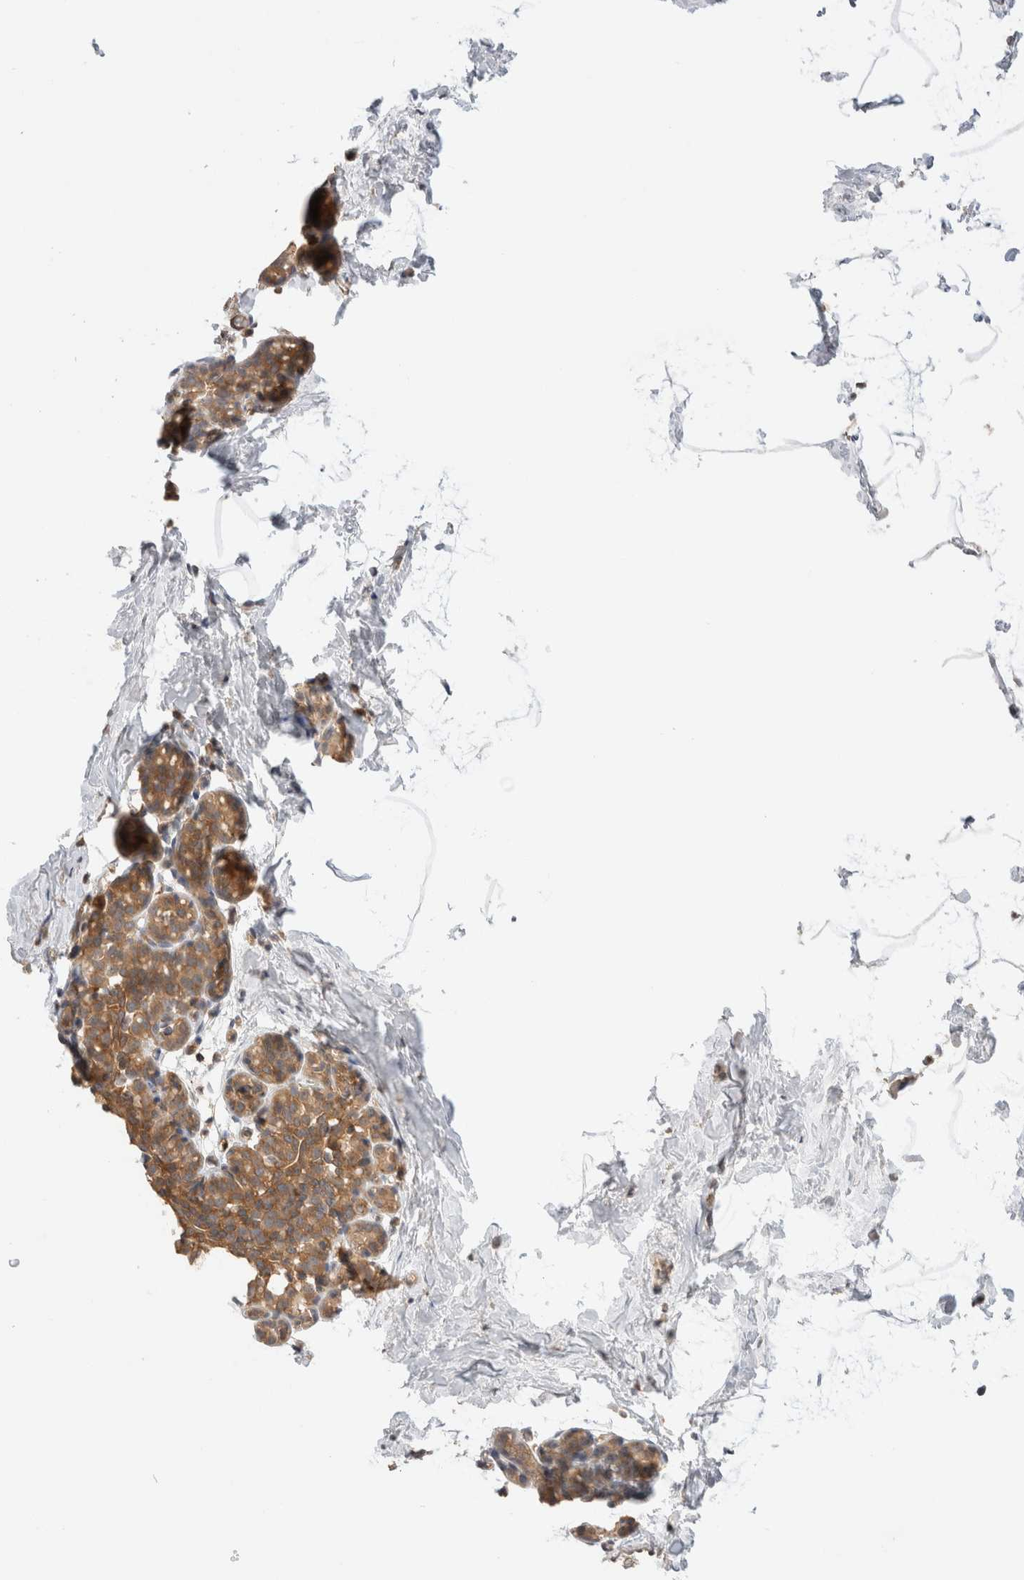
{"staining": {"intensity": "negative", "quantity": "none", "location": "none"}, "tissue": "breast", "cell_type": "Adipocytes", "image_type": "normal", "snomed": [{"axis": "morphology", "description": "Normal tissue, NOS"}, {"axis": "topography", "description": "Breast"}], "caption": "This is a image of IHC staining of normal breast, which shows no staining in adipocytes. (Immunohistochemistry, brightfield microscopy, high magnification).", "gene": "NFKB1", "patient": {"sex": "female", "age": 62}}